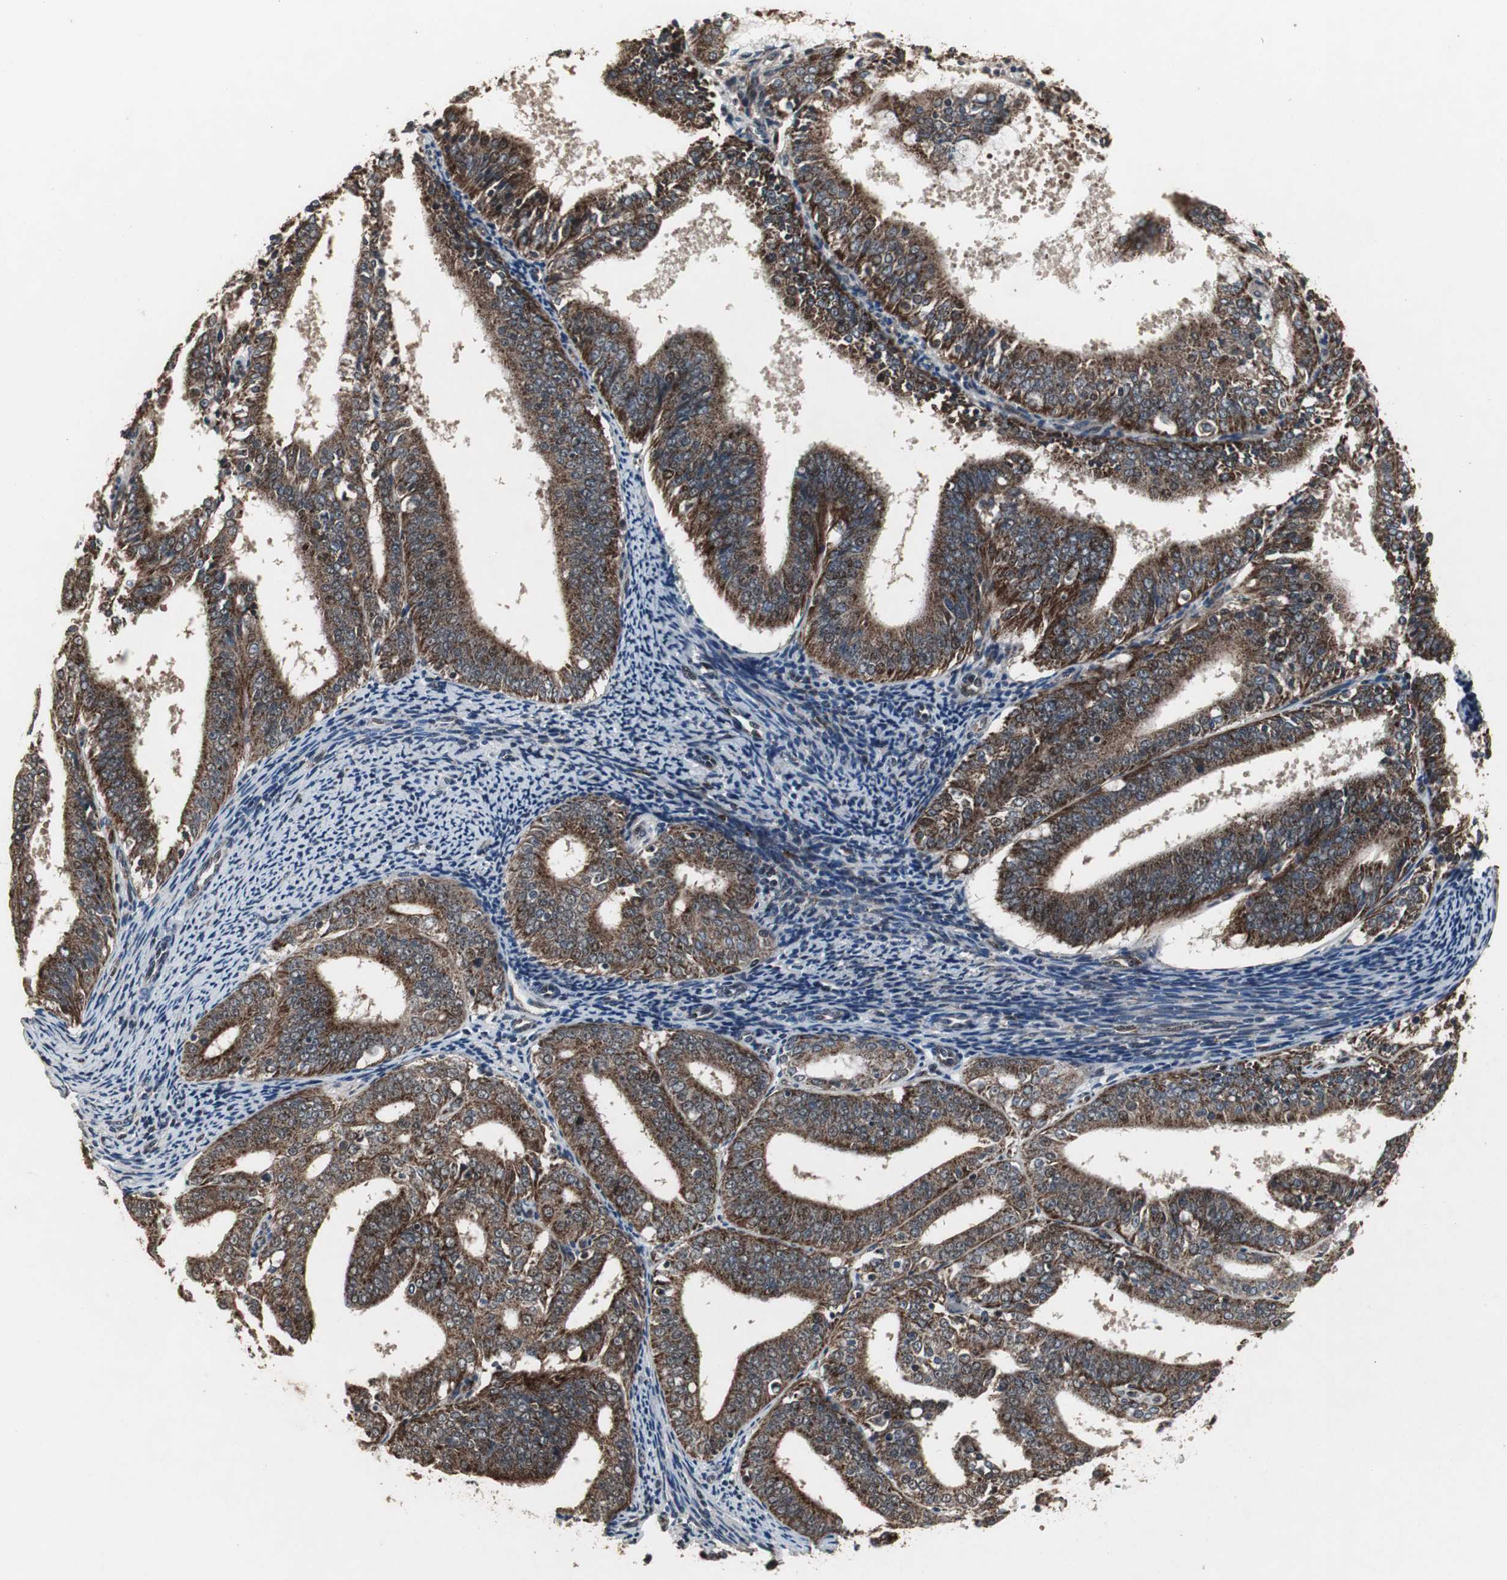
{"staining": {"intensity": "strong", "quantity": ">75%", "location": "cytoplasmic/membranous"}, "tissue": "endometrial cancer", "cell_type": "Tumor cells", "image_type": "cancer", "snomed": [{"axis": "morphology", "description": "Adenocarcinoma, NOS"}, {"axis": "topography", "description": "Endometrium"}], "caption": "Immunohistochemistry of human endometrial cancer (adenocarcinoma) reveals high levels of strong cytoplasmic/membranous positivity in approximately >75% of tumor cells.", "gene": "MRPL40", "patient": {"sex": "female", "age": 63}}